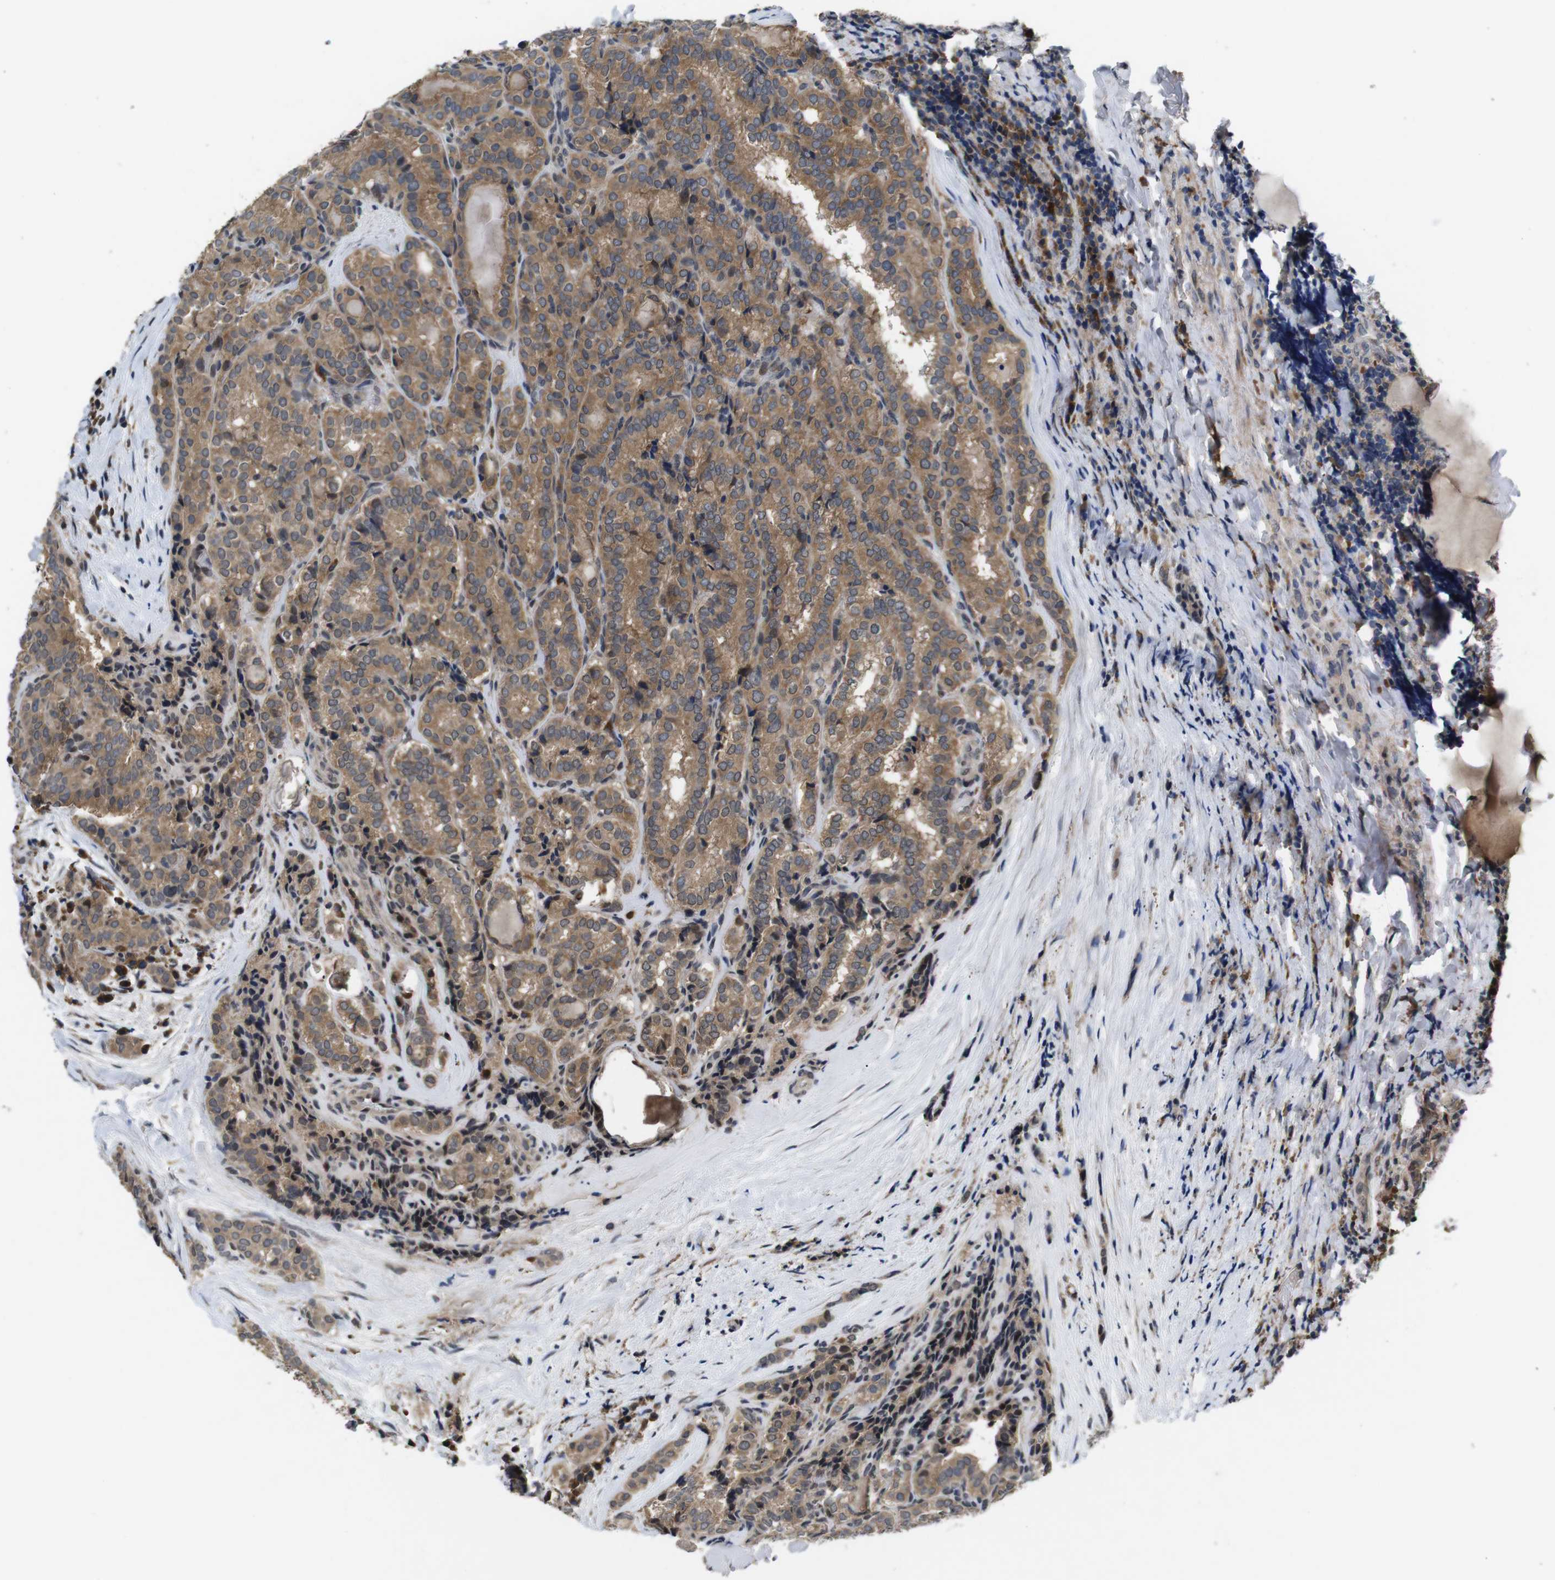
{"staining": {"intensity": "moderate", "quantity": ">75%", "location": "cytoplasmic/membranous"}, "tissue": "thyroid cancer", "cell_type": "Tumor cells", "image_type": "cancer", "snomed": [{"axis": "morphology", "description": "Normal tissue, NOS"}, {"axis": "morphology", "description": "Papillary adenocarcinoma, NOS"}, {"axis": "topography", "description": "Thyroid gland"}], "caption": "Immunohistochemical staining of human thyroid papillary adenocarcinoma displays moderate cytoplasmic/membranous protein expression in approximately >75% of tumor cells. The staining was performed using DAB, with brown indicating positive protein expression. Nuclei are stained blue with hematoxylin.", "gene": "ZBTB46", "patient": {"sex": "female", "age": 30}}